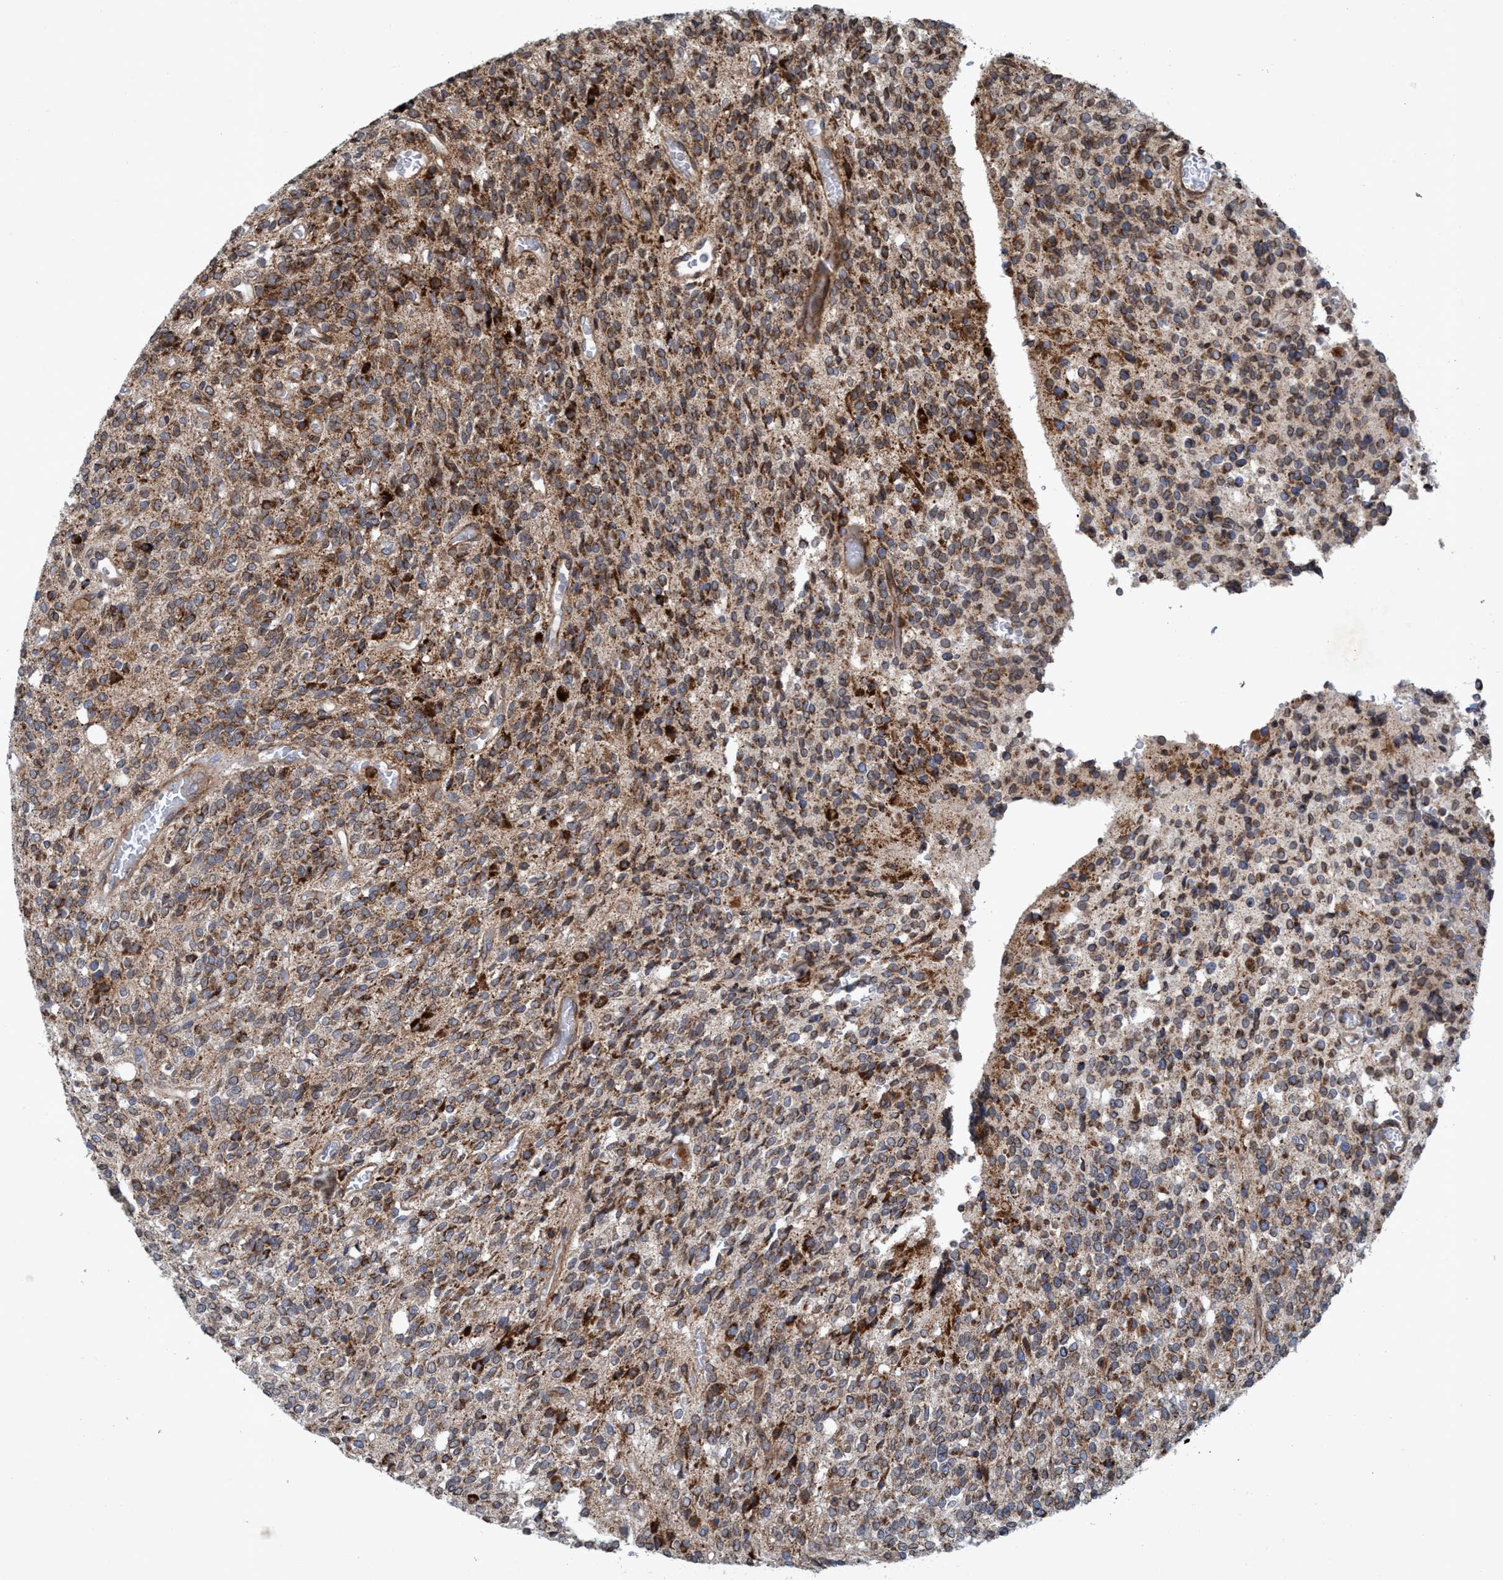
{"staining": {"intensity": "strong", "quantity": ">75%", "location": "cytoplasmic/membranous"}, "tissue": "glioma", "cell_type": "Tumor cells", "image_type": "cancer", "snomed": [{"axis": "morphology", "description": "Glioma, malignant, High grade"}, {"axis": "topography", "description": "Brain"}], "caption": "IHC of malignant glioma (high-grade) demonstrates high levels of strong cytoplasmic/membranous expression in approximately >75% of tumor cells. (IHC, brightfield microscopy, high magnification).", "gene": "SLC16A3", "patient": {"sex": "male", "age": 34}}